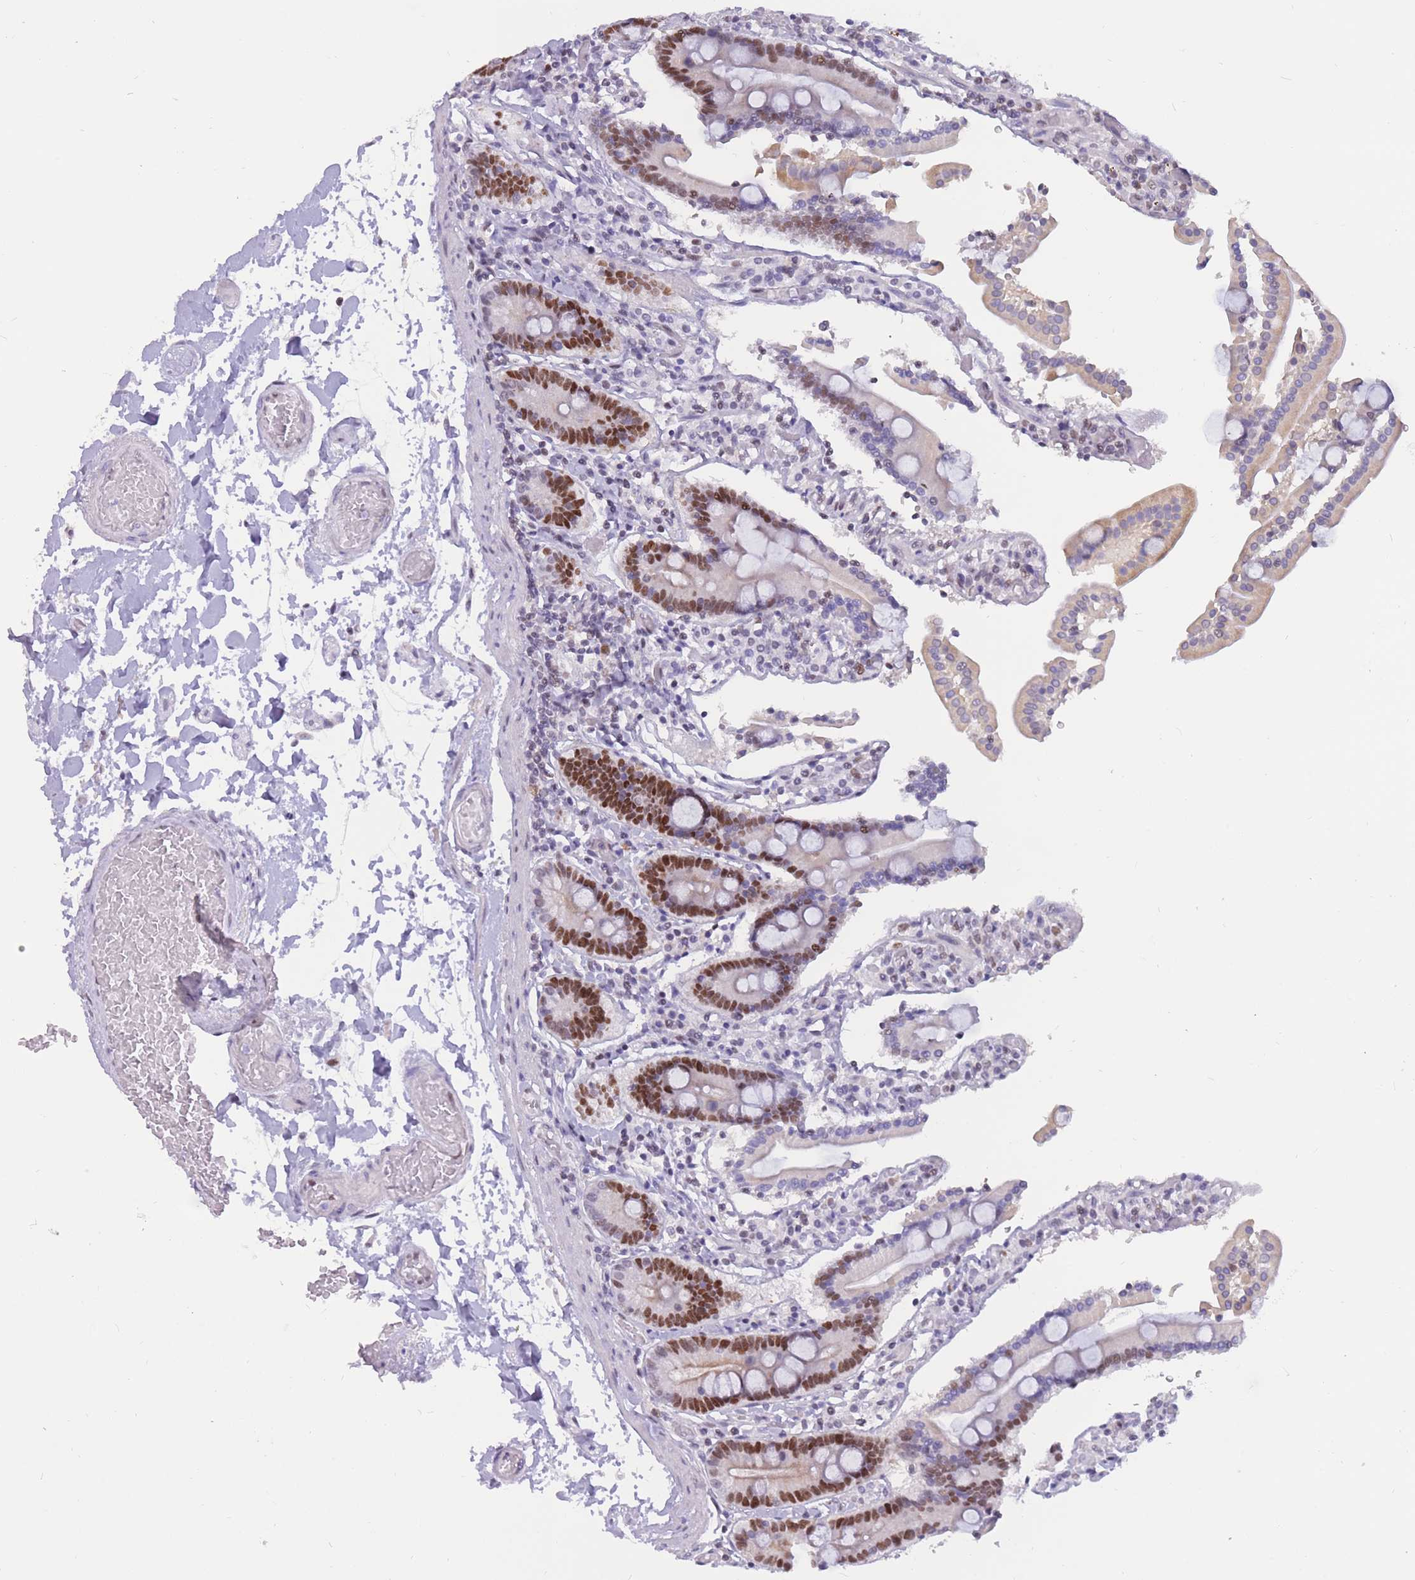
{"staining": {"intensity": "strong", "quantity": "25%-75%", "location": "nuclear"}, "tissue": "duodenum", "cell_type": "Glandular cells", "image_type": "normal", "snomed": [{"axis": "morphology", "description": "Normal tissue, NOS"}, {"axis": "topography", "description": "Duodenum"}], "caption": "Brown immunohistochemical staining in benign human duodenum shows strong nuclear expression in about 25%-75% of glandular cells.", "gene": "NASP", "patient": {"sex": "male", "age": 55}}